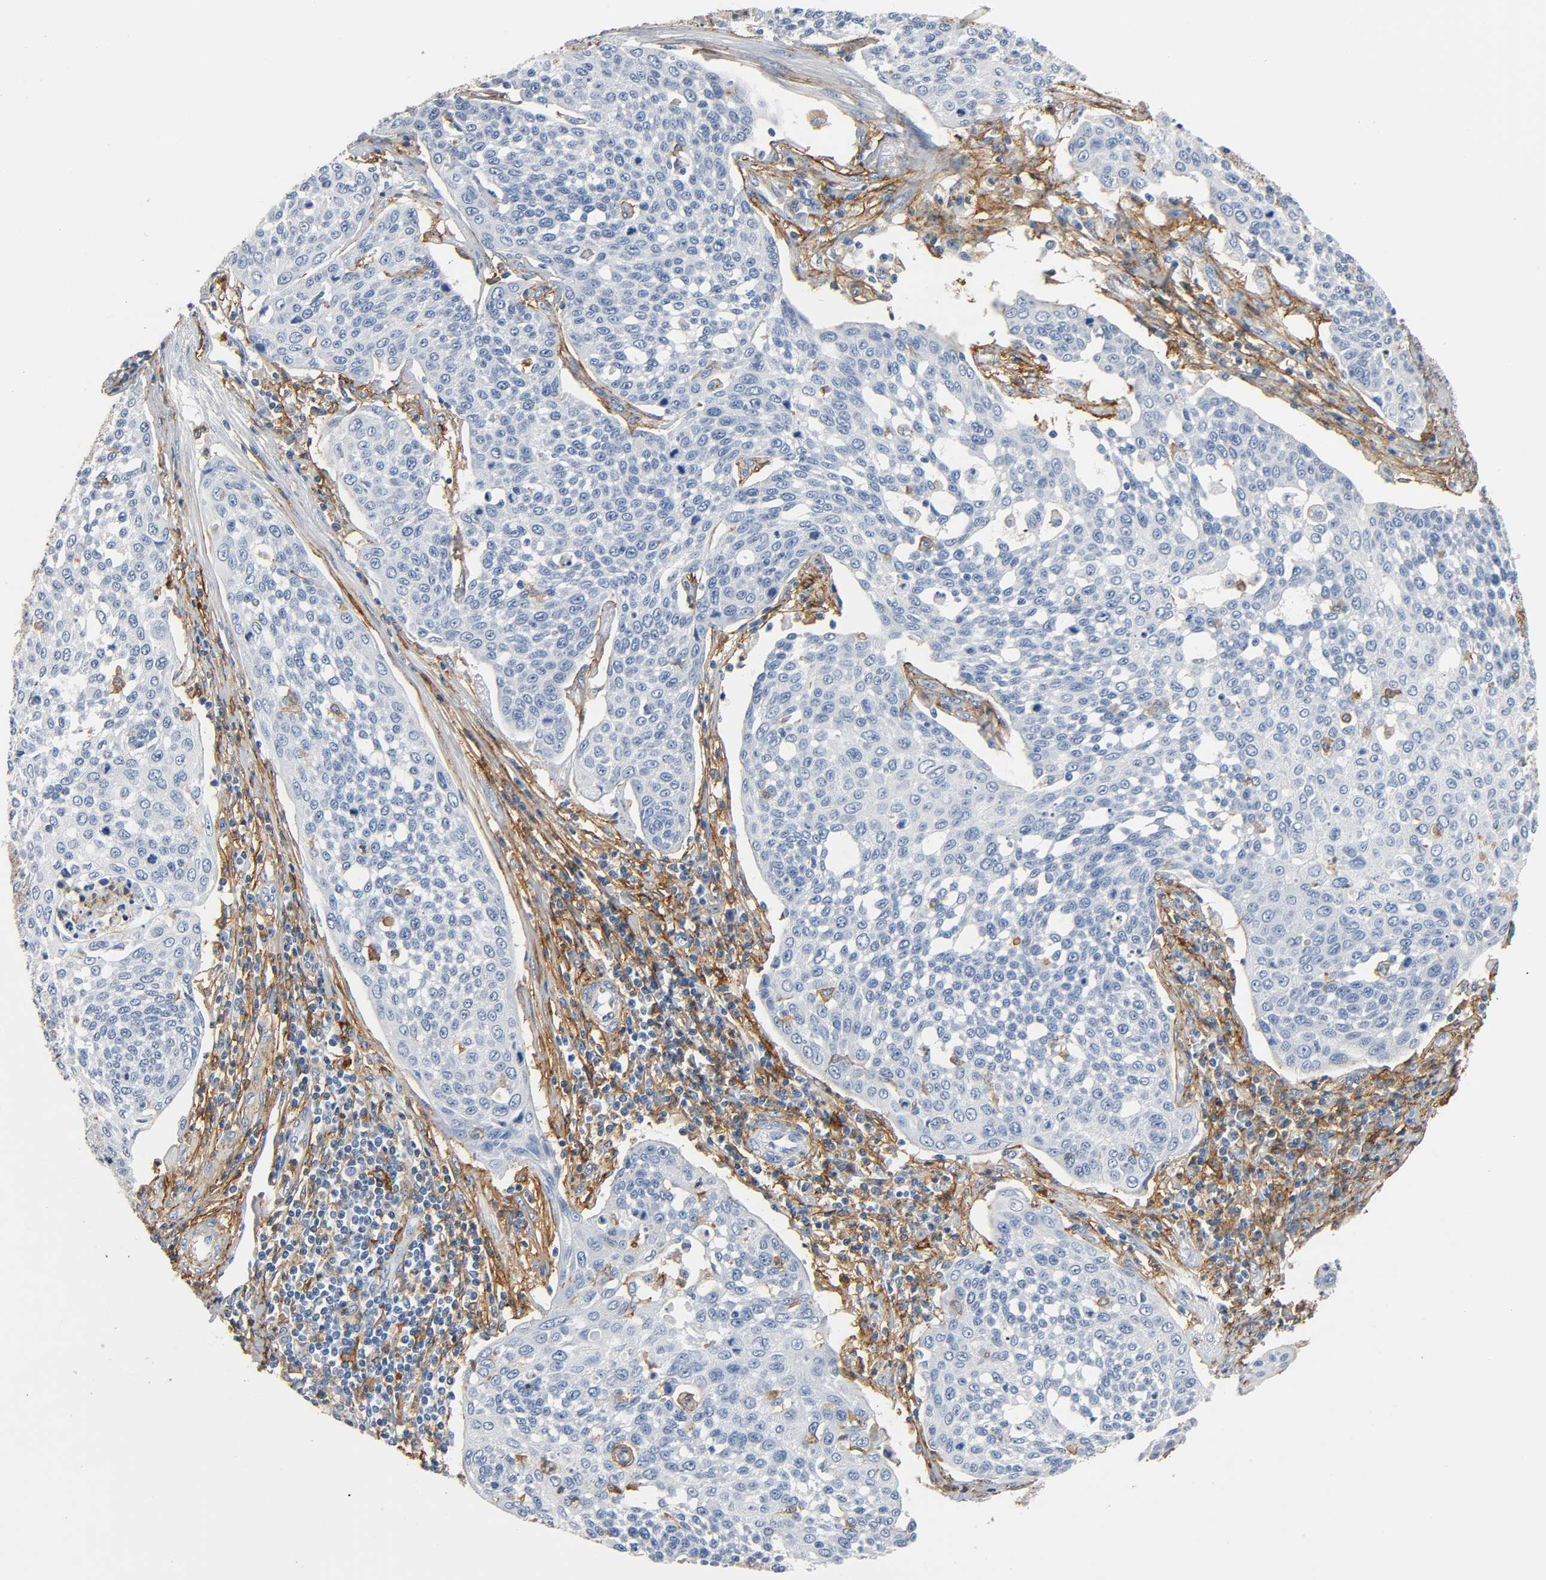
{"staining": {"intensity": "negative", "quantity": "none", "location": "none"}, "tissue": "cervical cancer", "cell_type": "Tumor cells", "image_type": "cancer", "snomed": [{"axis": "morphology", "description": "Squamous cell carcinoma, NOS"}, {"axis": "topography", "description": "Cervix"}], "caption": "A high-resolution photomicrograph shows IHC staining of squamous cell carcinoma (cervical), which shows no significant positivity in tumor cells.", "gene": "ANPEP", "patient": {"sex": "female", "age": 34}}